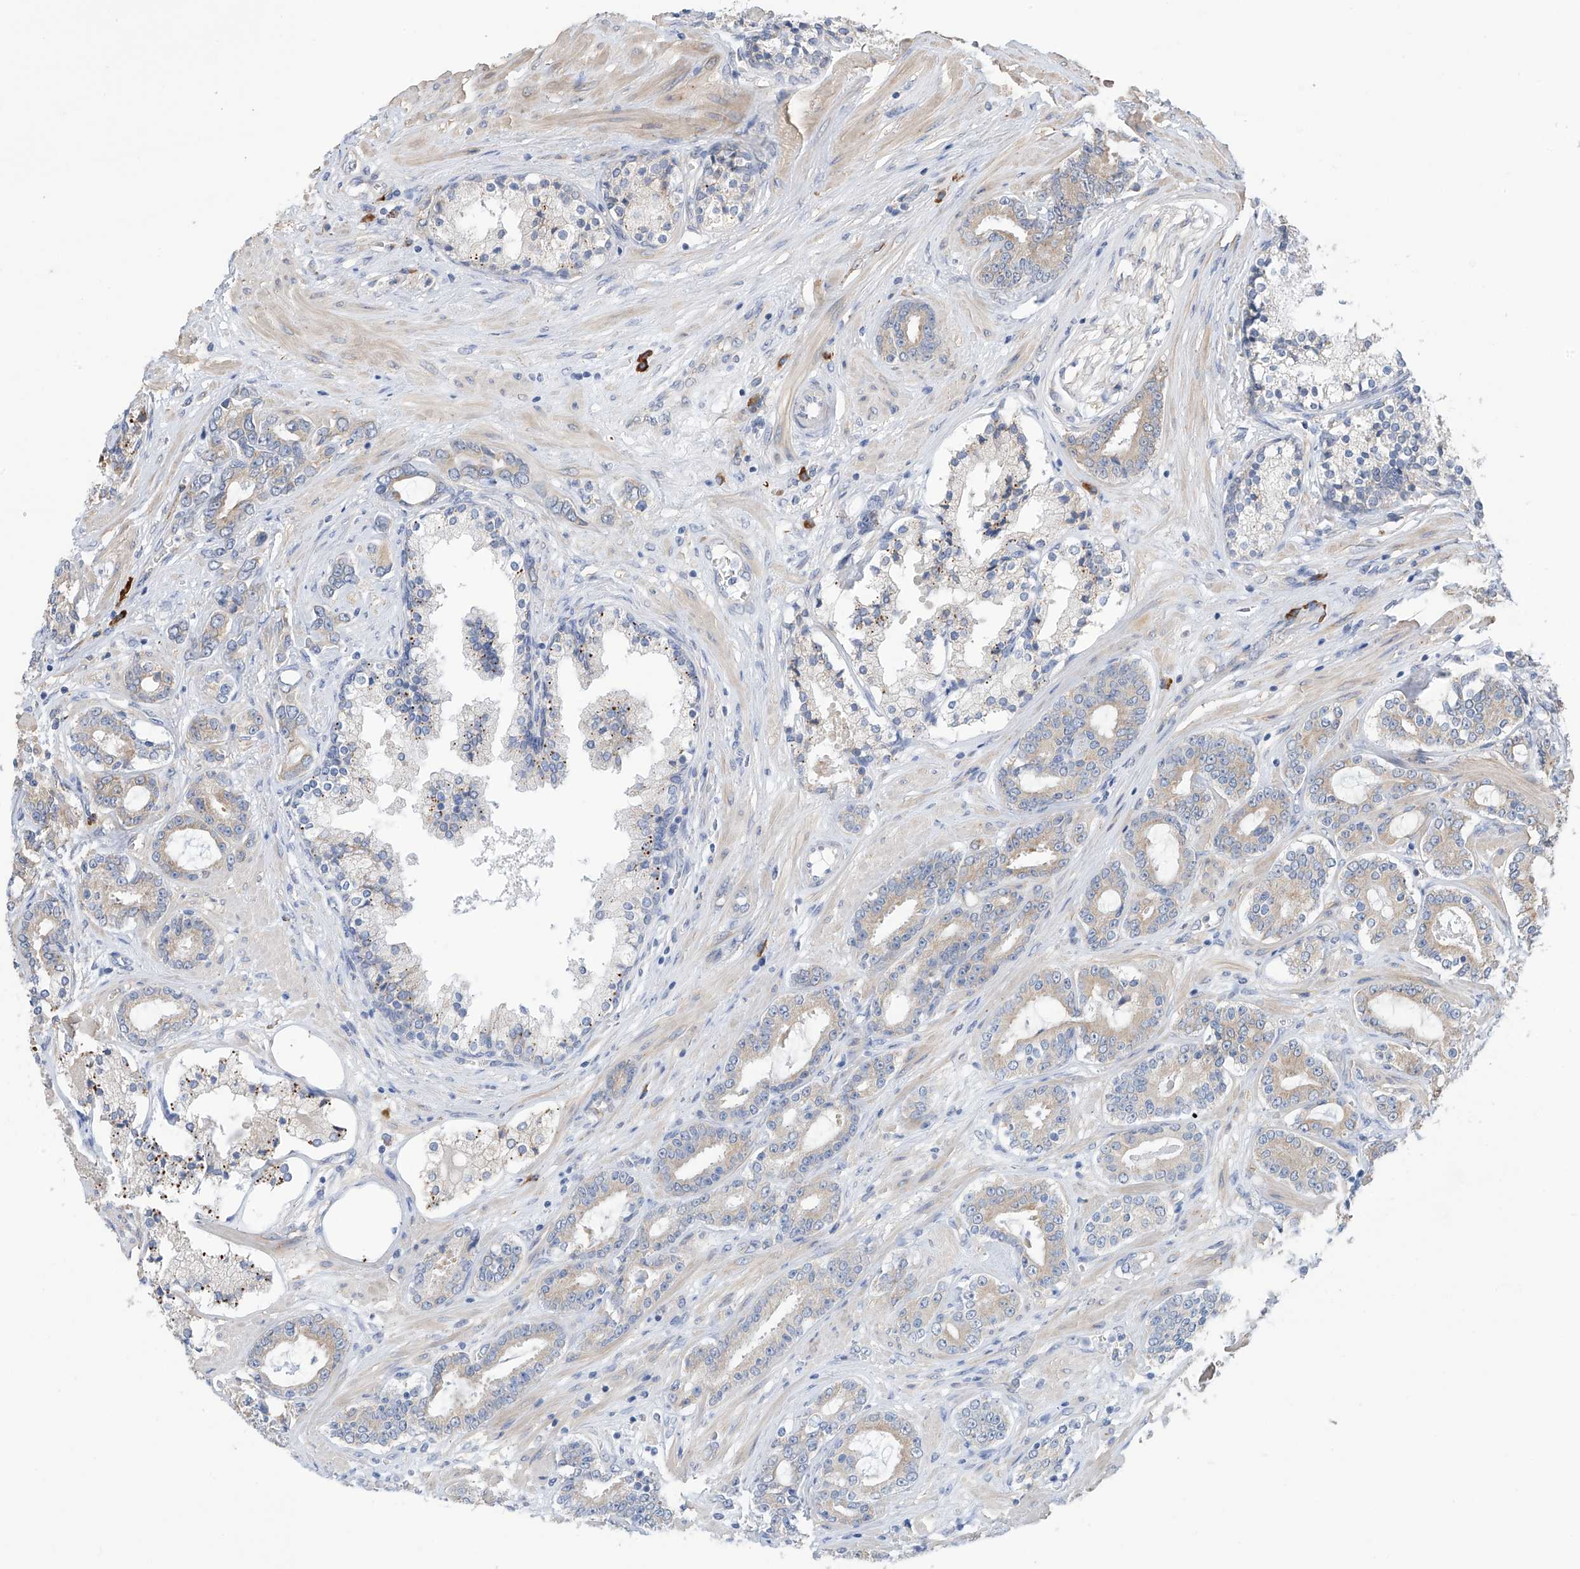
{"staining": {"intensity": "weak", "quantity": "25%-75%", "location": "cytoplasmic/membranous"}, "tissue": "prostate cancer", "cell_type": "Tumor cells", "image_type": "cancer", "snomed": [{"axis": "morphology", "description": "Adenocarcinoma, High grade"}, {"axis": "topography", "description": "Prostate"}], "caption": "Human high-grade adenocarcinoma (prostate) stained with a brown dye demonstrates weak cytoplasmic/membranous positive staining in about 25%-75% of tumor cells.", "gene": "REC8", "patient": {"sex": "male", "age": 58}}